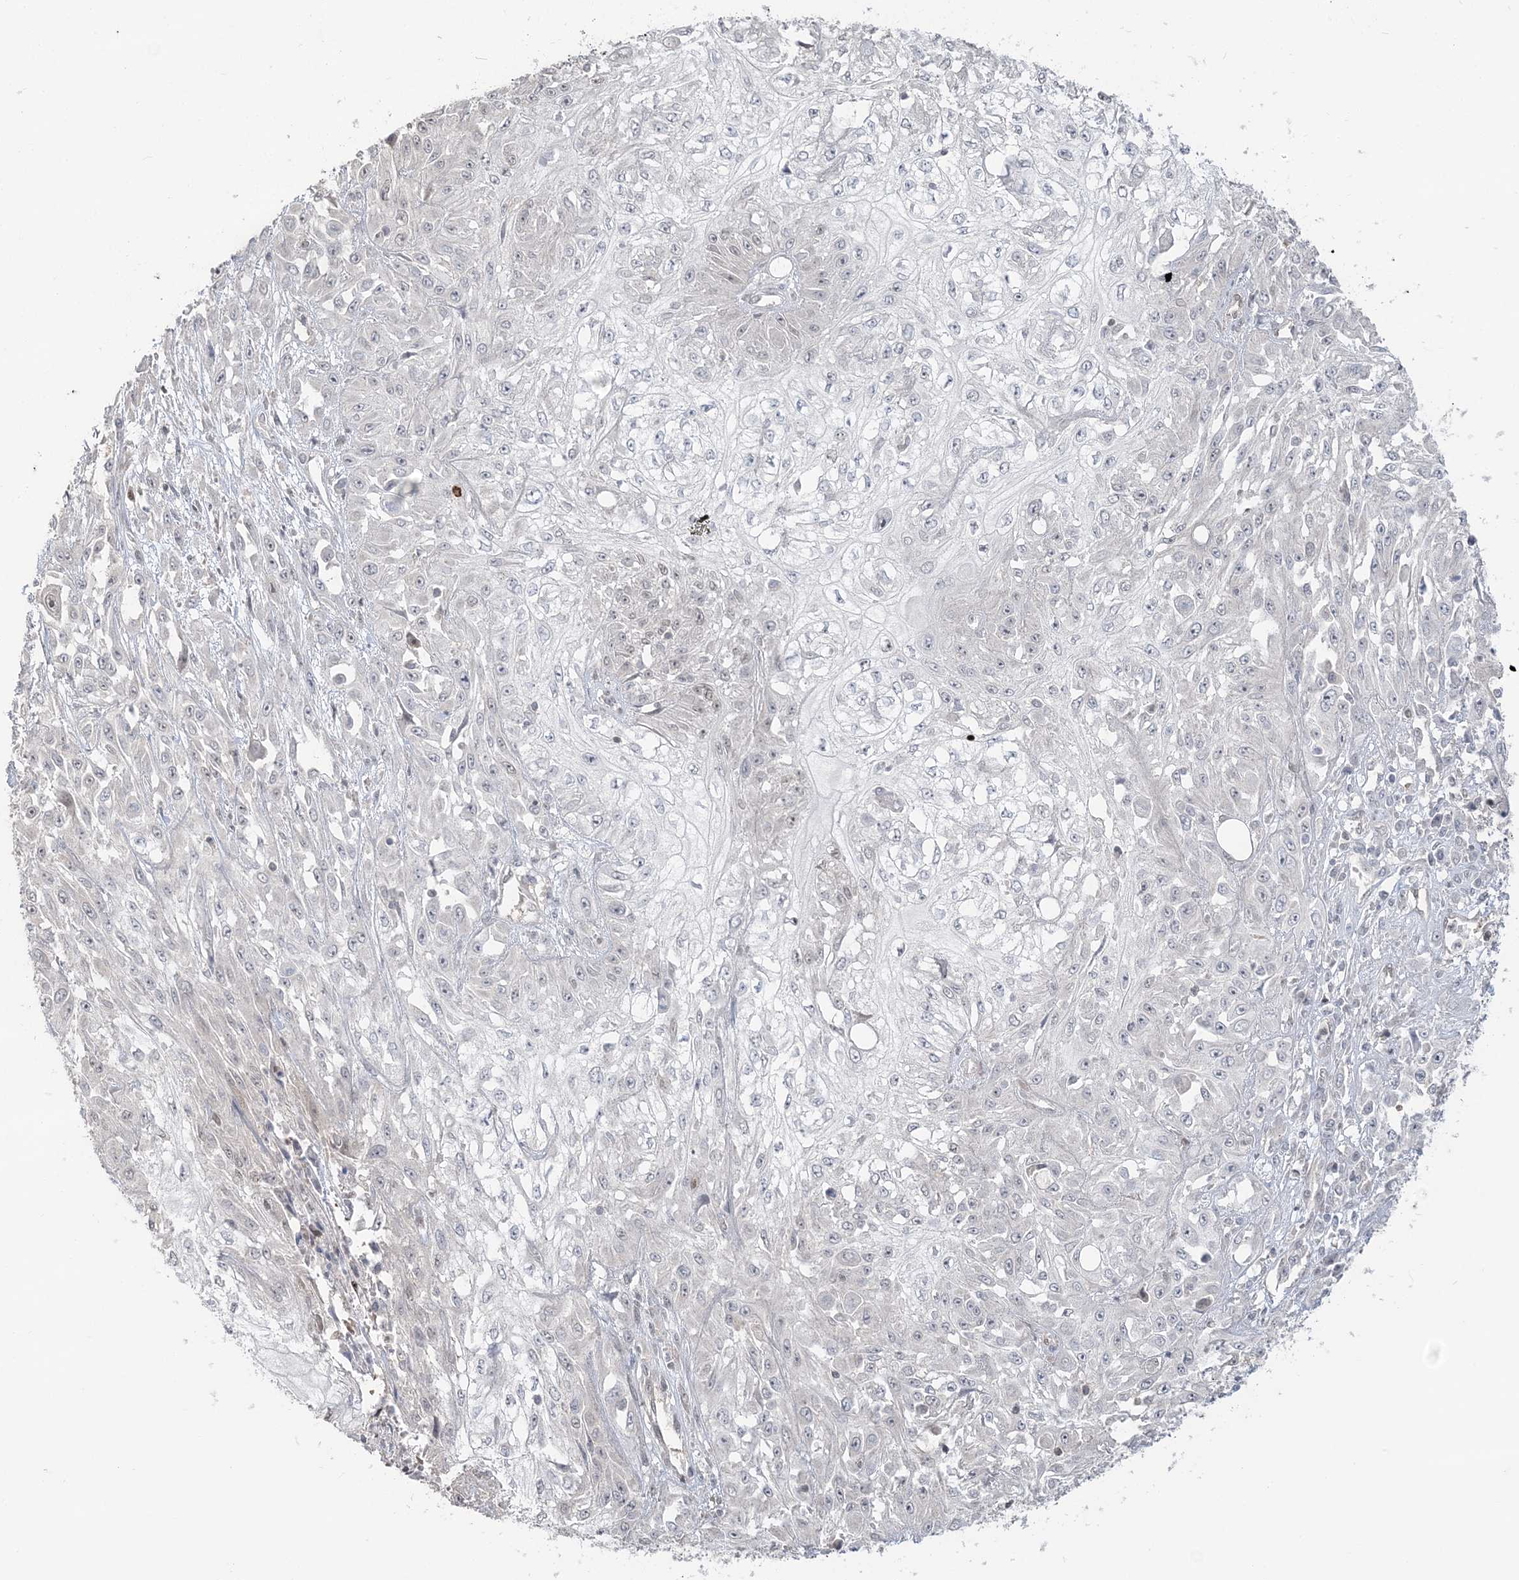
{"staining": {"intensity": "negative", "quantity": "none", "location": "none"}, "tissue": "skin cancer", "cell_type": "Tumor cells", "image_type": "cancer", "snomed": [{"axis": "morphology", "description": "Squamous cell carcinoma, NOS"}, {"axis": "morphology", "description": "Squamous cell carcinoma, metastatic, NOS"}, {"axis": "topography", "description": "Skin"}, {"axis": "topography", "description": "Lymph node"}], "caption": "The image displays no significant staining in tumor cells of skin squamous cell carcinoma.", "gene": "SUMO2", "patient": {"sex": "male", "age": 75}}